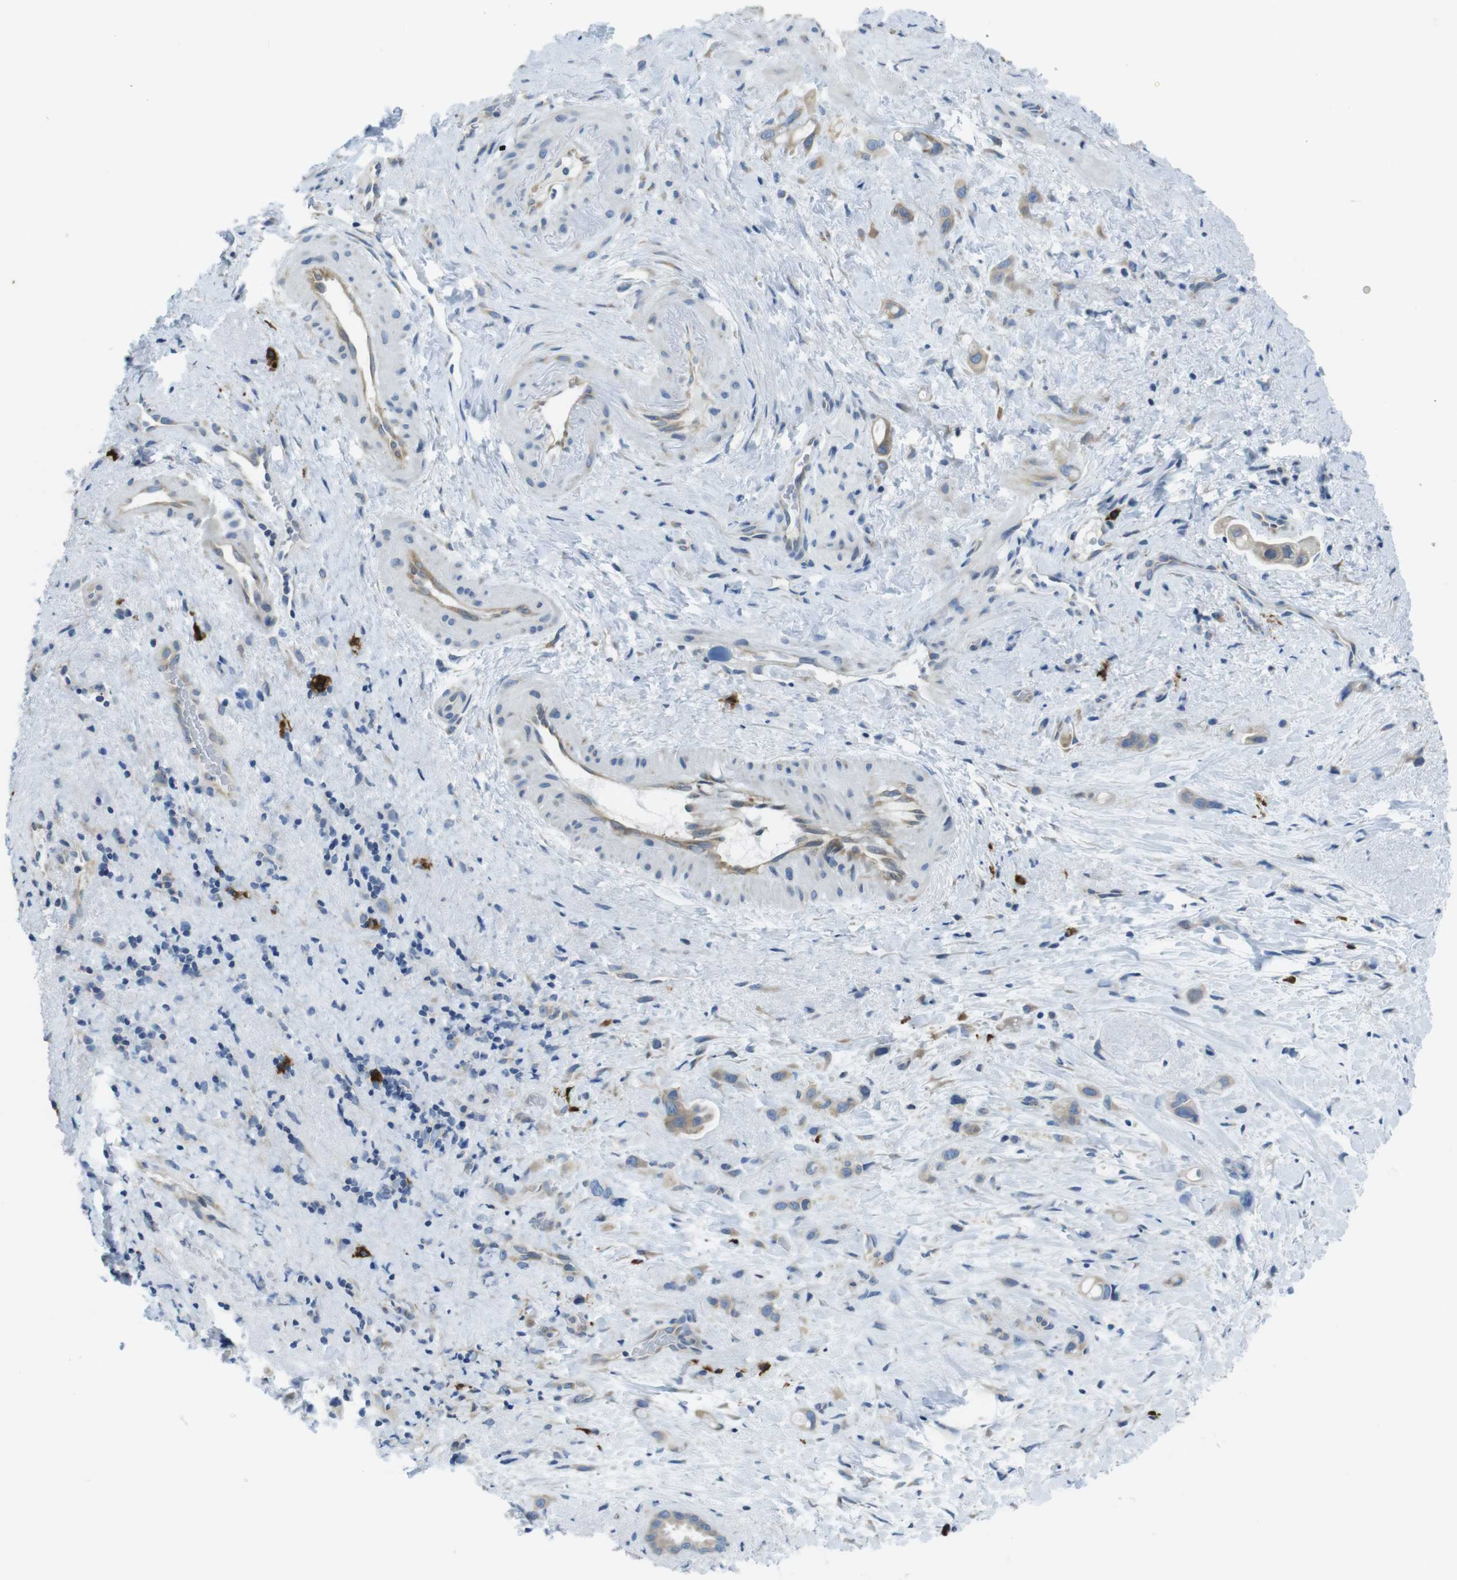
{"staining": {"intensity": "weak", "quantity": ">75%", "location": "cytoplasmic/membranous"}, "tissue": "liver cancer", "cell_type": "Tumor cells", "image_type": "cancer", "snomed": [{"axis": "morphology", "description": "Cholangiocarcinoma"}, {"axis": "topography", "description": "Liver"}], "caption": "Liver cancer stained for a protein (brown) exhibits weak cytoplasmic/membranous positive expression in about >75% of tumor cells.", "gene": "CLPTM1L", "patient": {"sex": "female", "age": 65}}